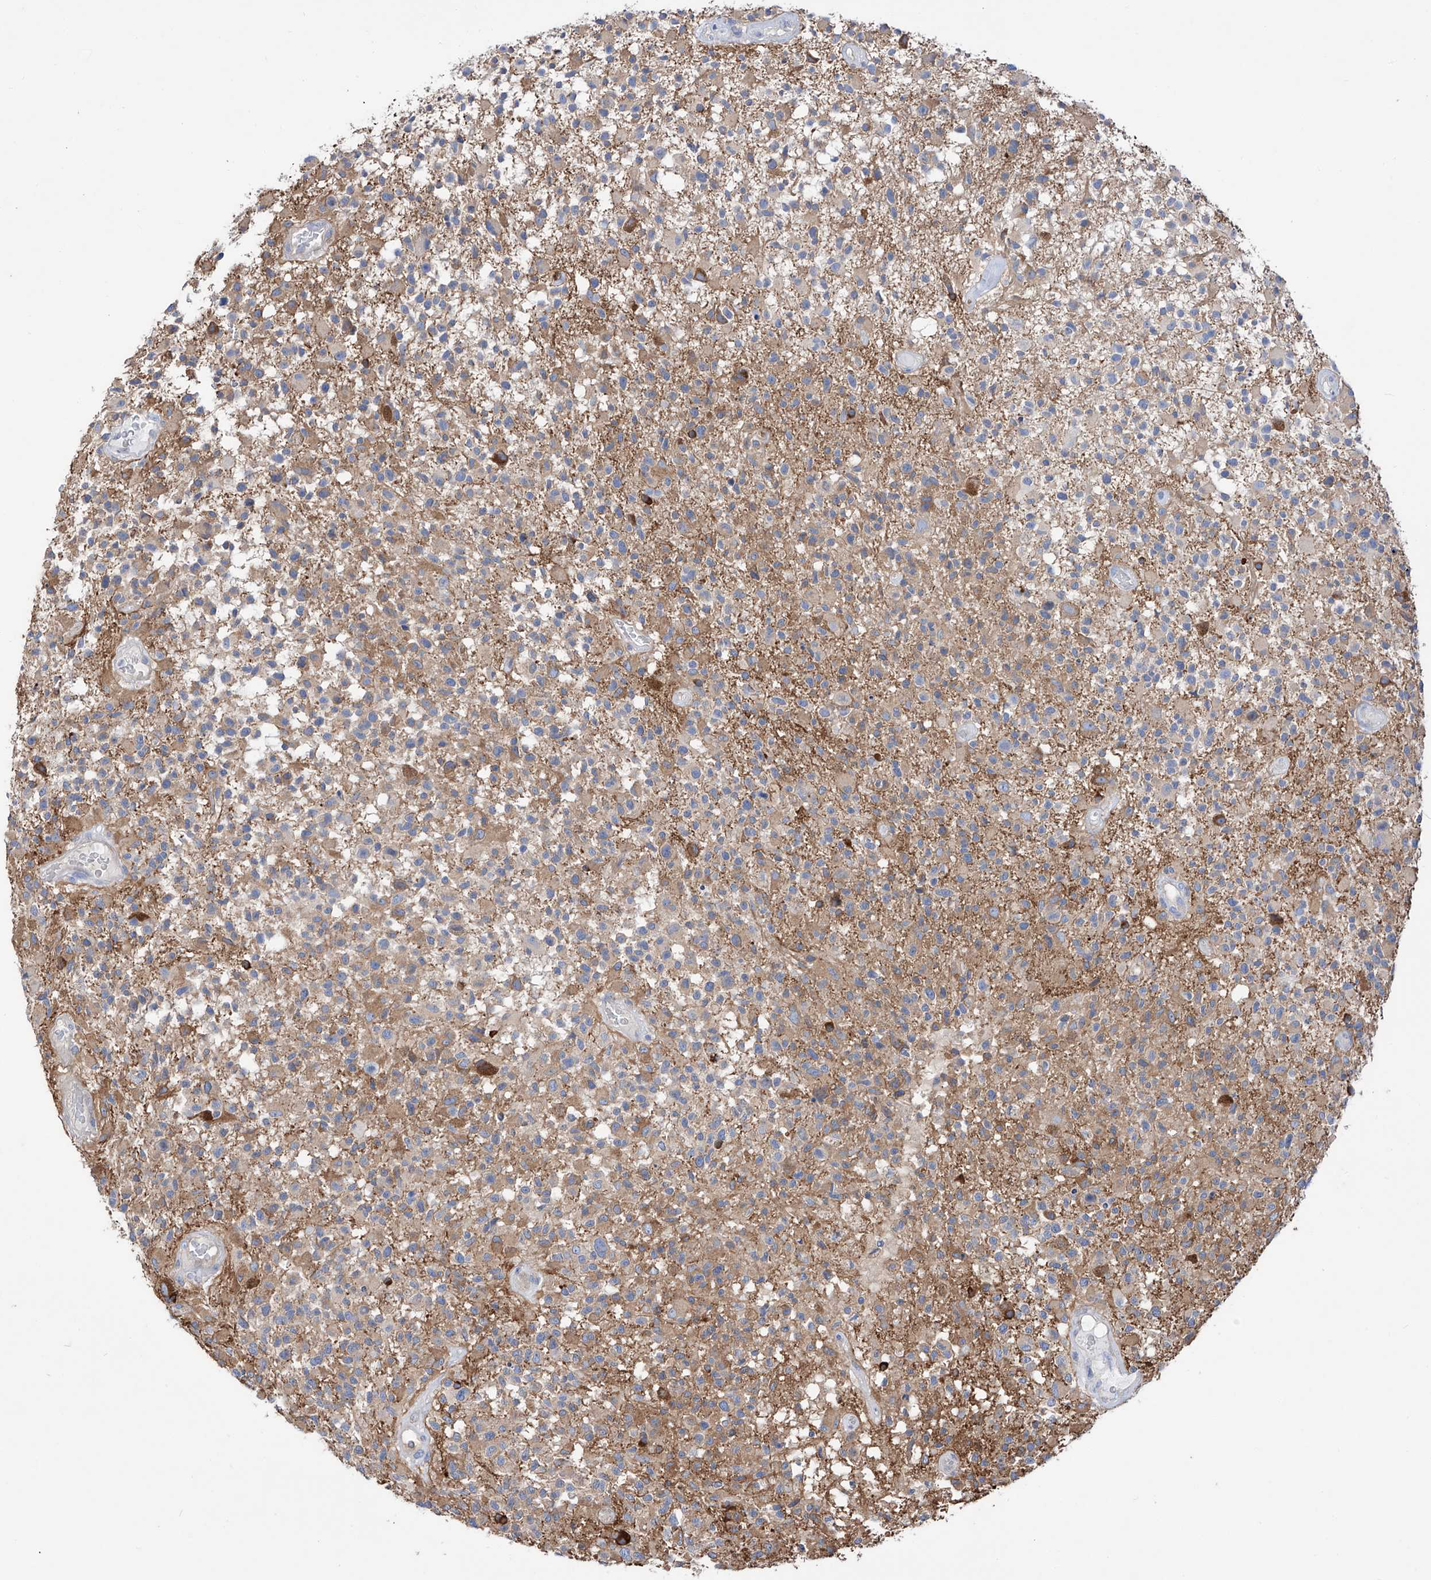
{"staining": {"intensity": "weak", "quantity": "25%-75%", "location": "cytoplasmic/membranous"}, "tissue": "glioma", "cell_type": "Tumor cells", "image_type": "cancer", "snomed": [{"axis": "morphology", "description": "Glioma, malignant, High grade"}, {"axis": "morphology", "description": "Glioblastoma, NOS"}, {"axis": "topography", "description": "Brain"}], "caption": "Immunohistochemistry (DAB (3,3'-diaminobenzidine)) staining of human glioblastoma reveals weak cytoplasmic/membranous protein expression in about 25%-75% of tumor cells. The staining was performed using DAB, with brown indicating positive protein expression. Nuclei are stained blue with hematoxylin.", "gene": "ZNF653", "patient": {"sex": "male", "age": 60}}